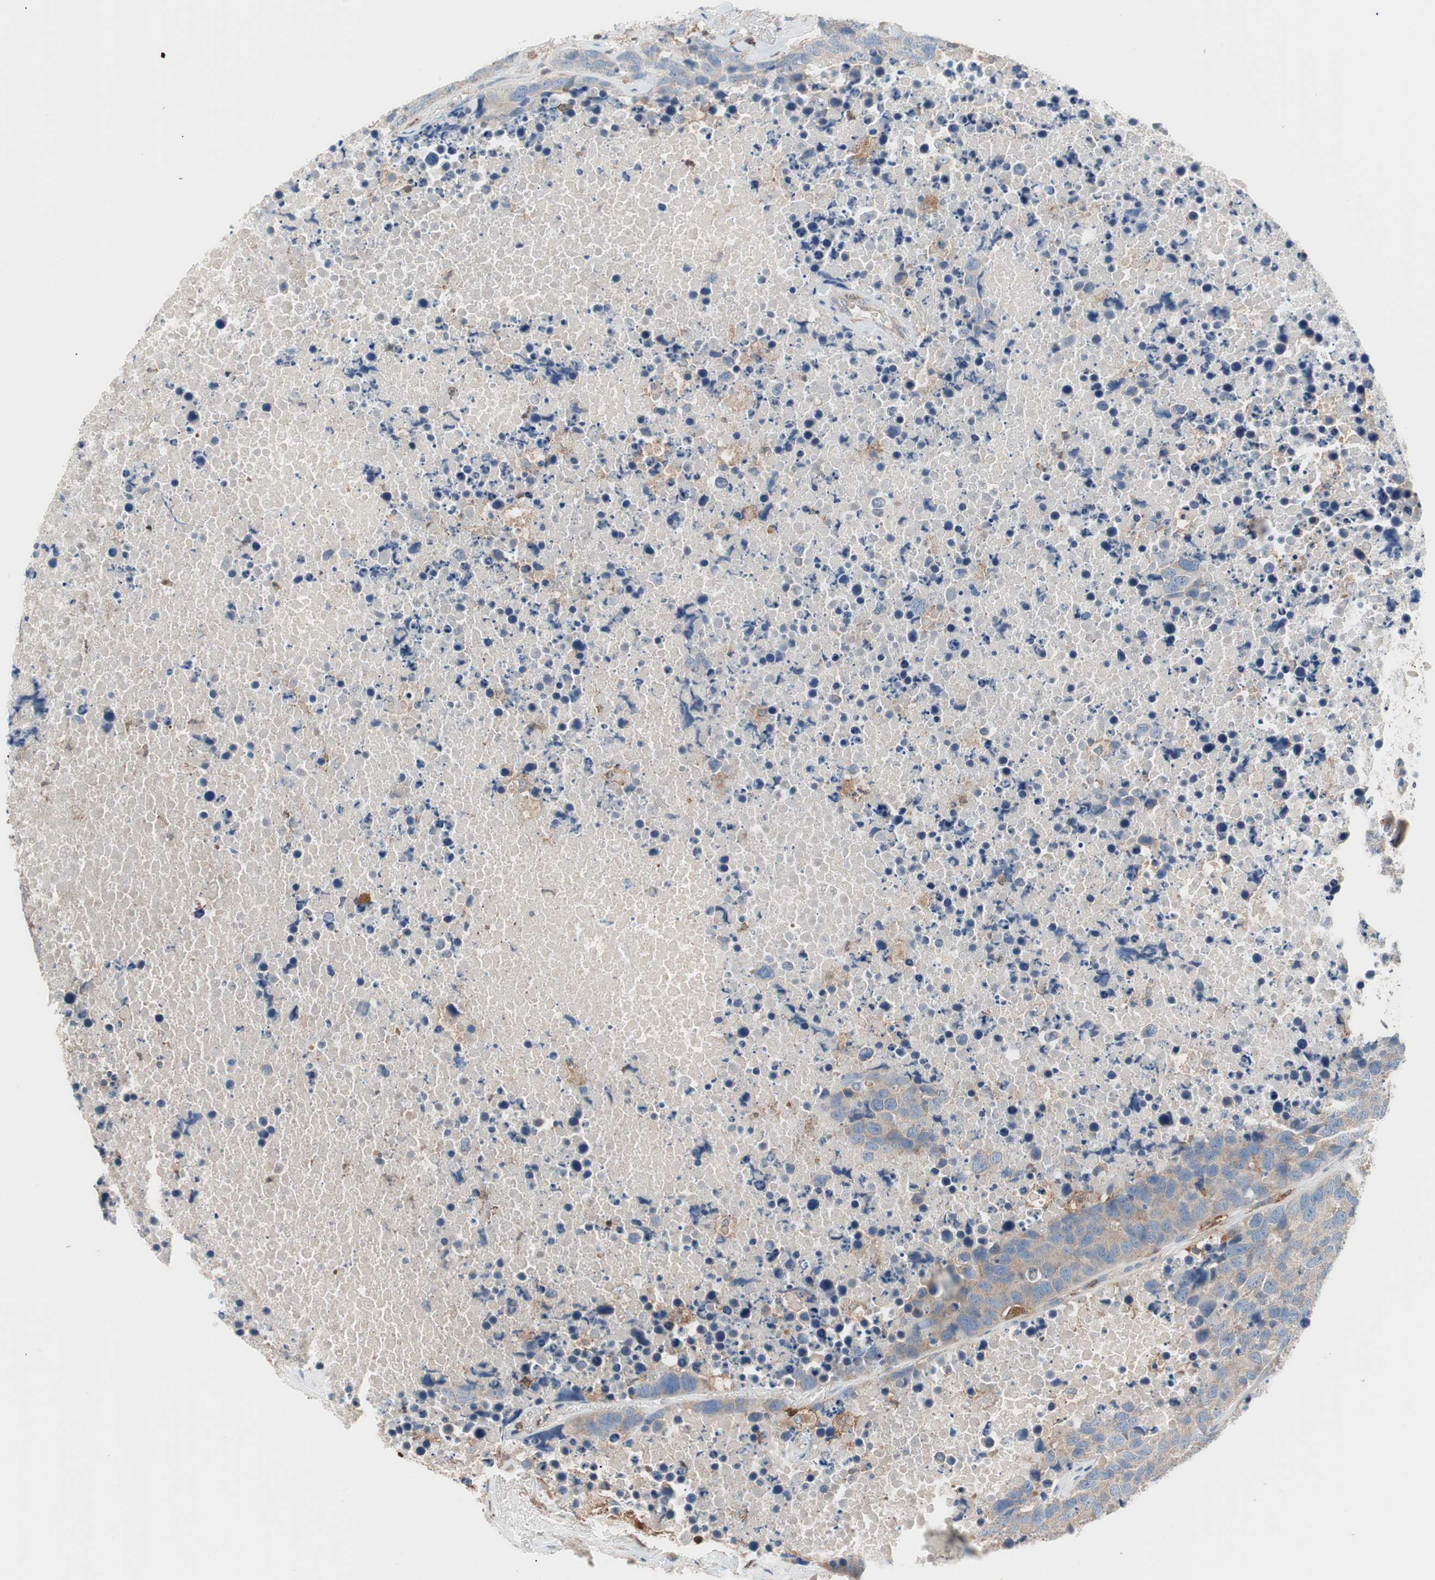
{"staining": {"intensity": "moderate", "quantity": ">75%", "location": "cytoplasmic/membranous"}, "tissue": "carcinoid", "cell_type": "Tumor cells", "image_type": "cancer", "snomed": [{"axis": "morphology", "description": "Carcinoid, malignant, NOS"}, {"axis": "topography", "description": "Lung"}], "caption": "Approximately >75% of tumor cells in carcinoid reveal moderate cytoplasmic/membranous protein staining as visualized by brown immunohistochemical staining.", "gene": "PIK3R1", "patient": {"sex": "male", "age": 60}}